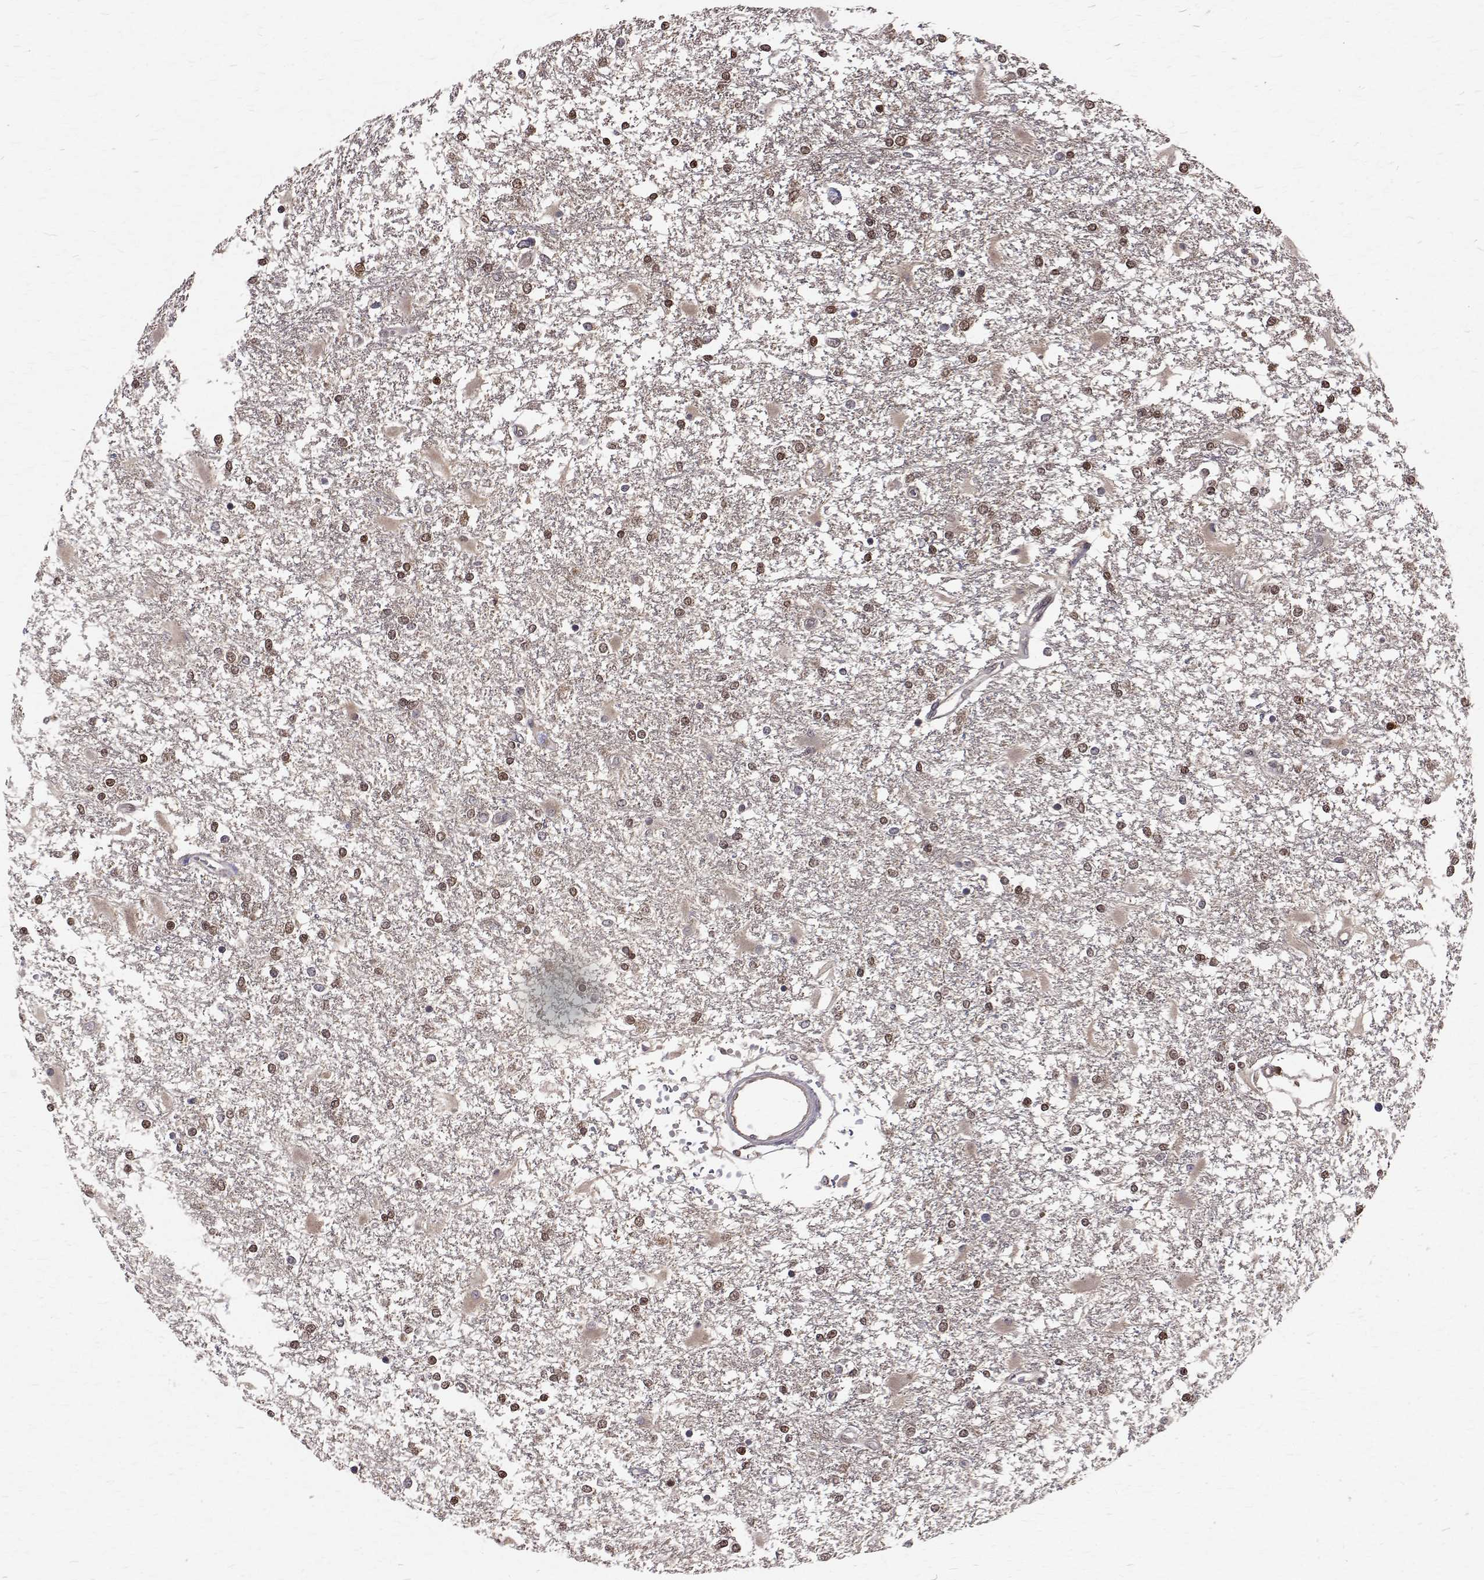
{"staining": {"intensity": "moderate", "quantity": ">75%", "location": "nuclear"}, "tissue": "glioma", "cell_type": "Tumor cells", "image_type": "cancer", "snomed": [{"axis": "morphology", "description": "Glioma, malignant, High grade"}, {"axis": "topography", "description": "Cerebral cortex"}], "caption": "Immunohistochemistry (DAB (3,3'-diaminobenzidine)) staining of human malignant glioma (high-grade) demonstrates moderate nuclear protein positivity in approximately >75% of tumor cells.", "gene": "NIF3L1", "patient": {"sex": "male", "age": 79}}